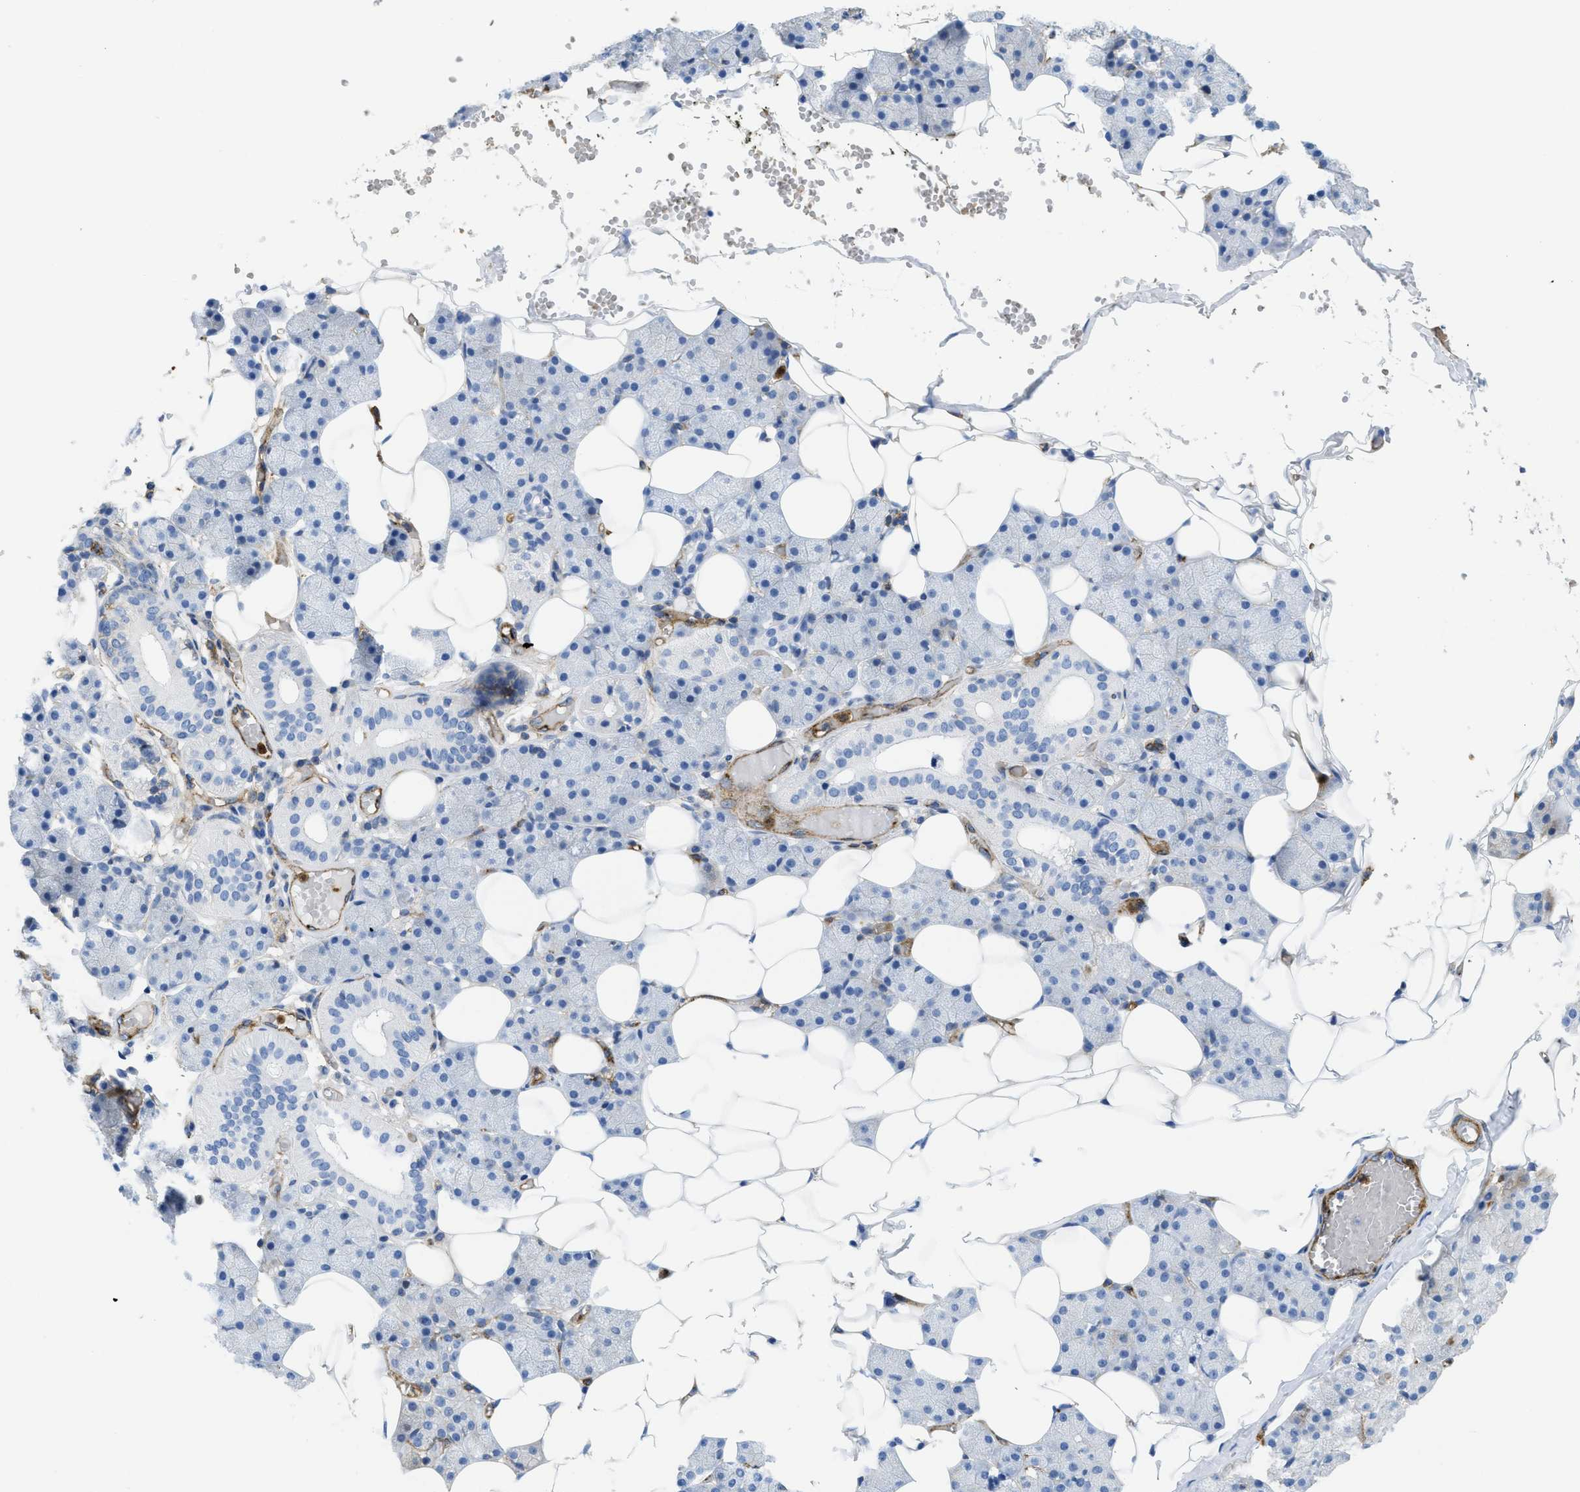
{"staining": {"intensity": "negative", "quantity": "none", "location": "none"}, "tissue": "salivary gland", "cell_type": "Glandular cells", "image_type": "normal", "snomed": [{"axis": "morphology", "description": "Normal tissue, NOS"}, {"axis": "topography", "description": "Salivary gland"}], "caption": "Micrograph shows no protein positivity in glandular cells of normal salivary gland. (Stains: DAB immunohistochemistry (IHC) with hematoxylin counter stain, Microscopy: brightfield microscopy at high magnification).", "gene": "HIP1", "patient": {"sex": "female", "age": 33}}